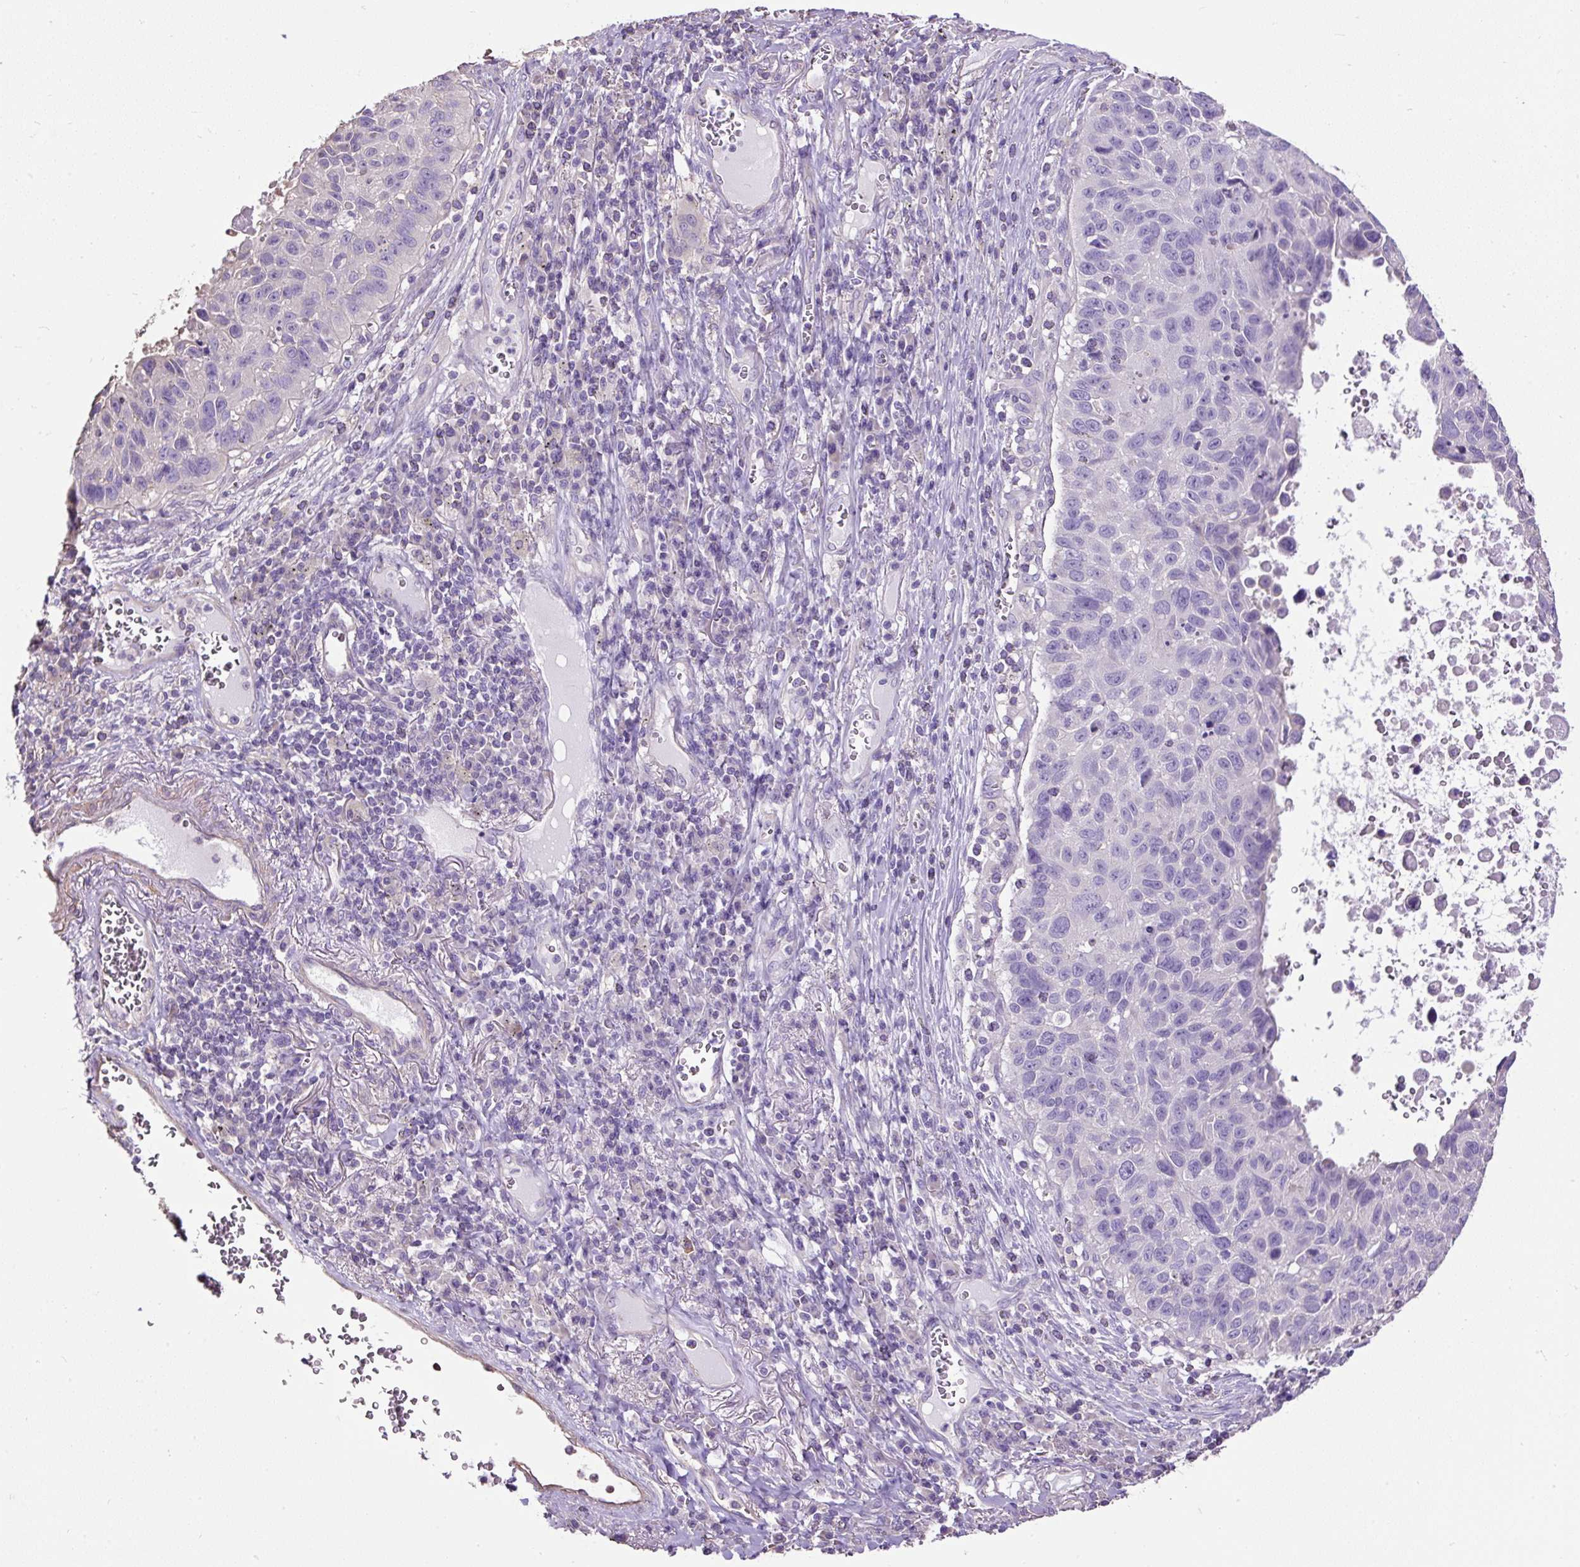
{"staining": {"intensity": "negative", "quantity": "none", "location": "none"}, "tissue": "lung cancer", "cell_type": "Tumor cells", "image_type": "cancer", "snomed": [{"axis": "morphology", "description": "Squamous cell carcinoma, NOS"}, {"axis": "topography", "description": "Lung"}], "caption": "The photomicrograph demonstrates no significant positivity in tumor cells of lung cancer (squamous cell carcinoma).", "gene": "PDIA2", "patient": {"sex": "male", "age": 66}}